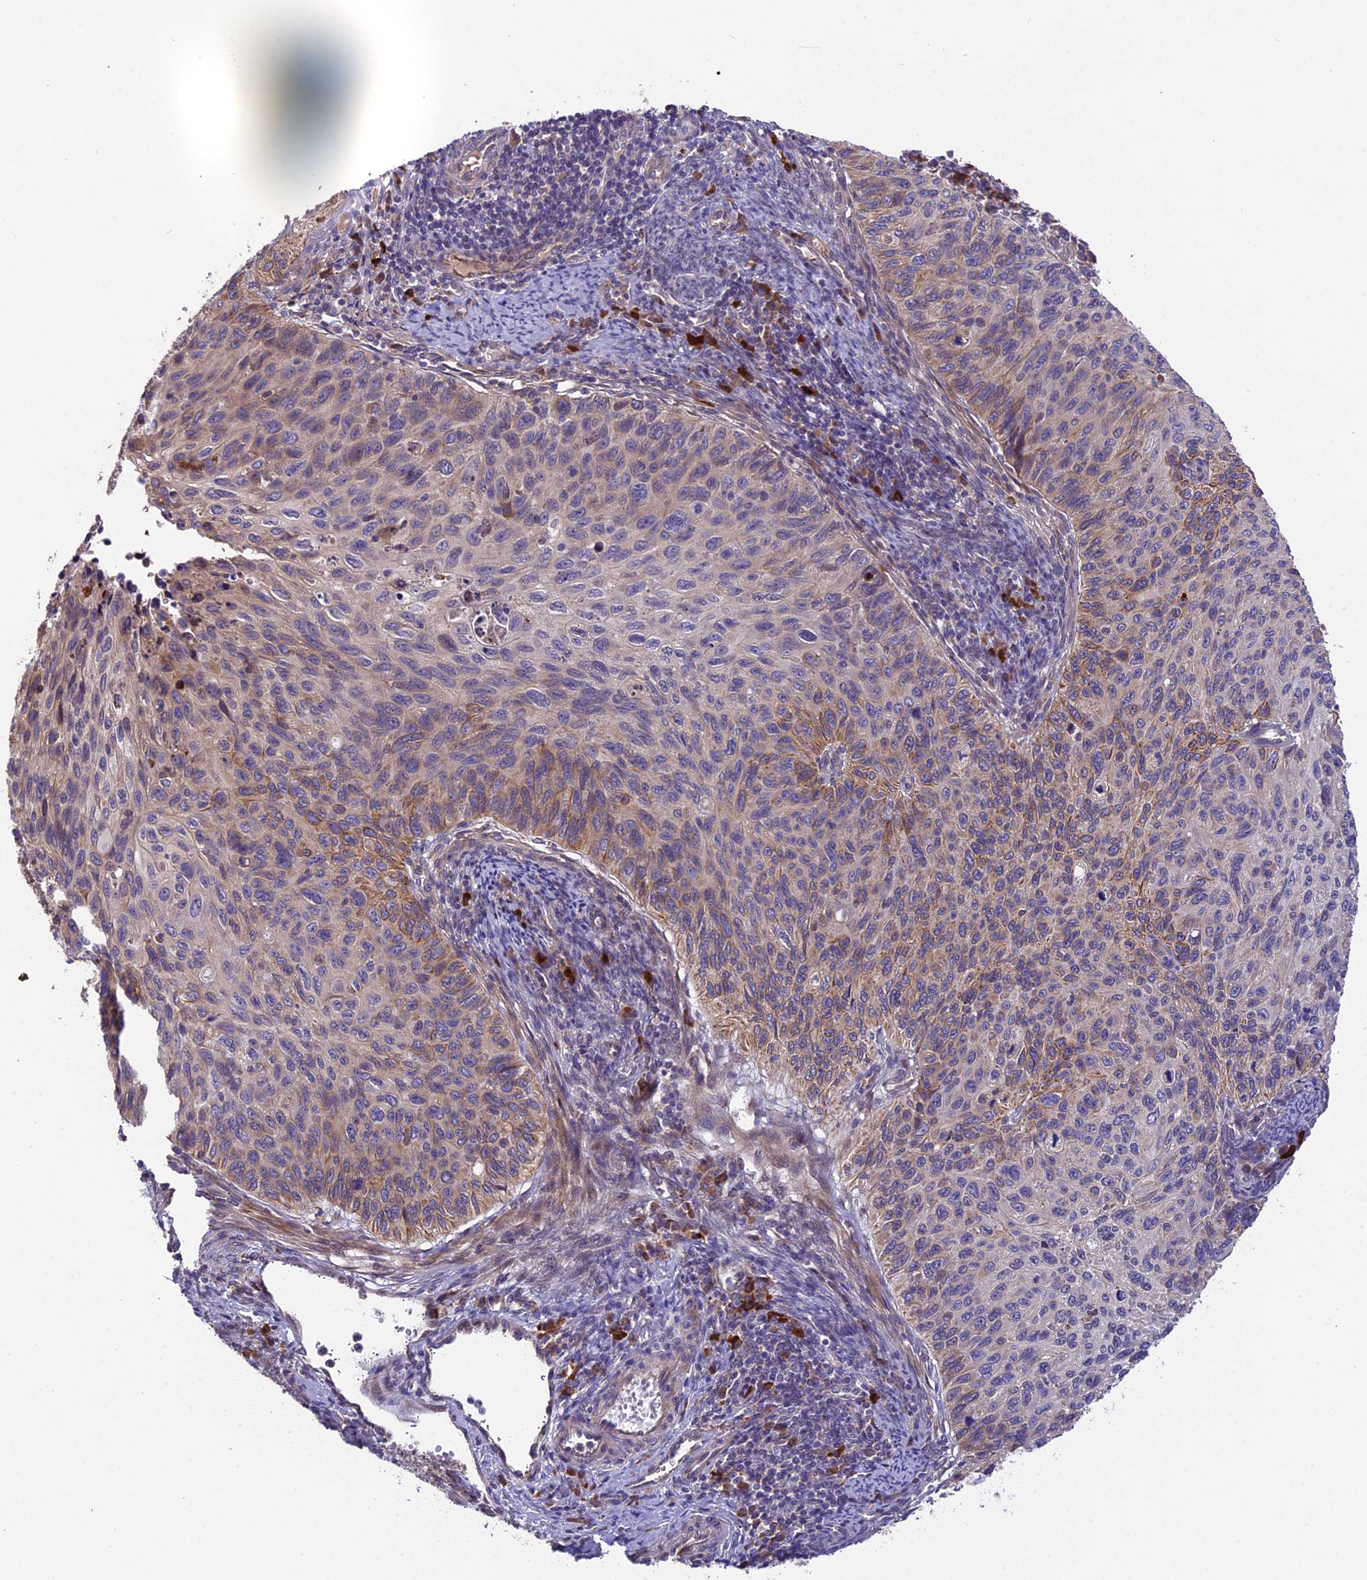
{"staining": {"intensity": "moderate", "quantity": "25%-75%", "location": "cytoplasmic/membranous"}, "tissue": "cervical cancer", "cell_type": "Tumor cells", "image_type": "cancer", "snomed": [{"axis": "morphology", "description": "Squamous cell carcinoma, NOS"}, {"axis": "topography", "description": "Cervix"}], "caption": "There is medium levels of moderate cytoplasmic/membranous staining in tumor cells of cervical squamous cell carcinoma, as demonstrated by immunohistochemical staining (brown color).", "gene": "ABCC10", "patient": {"sex": "female", "age": 70}}